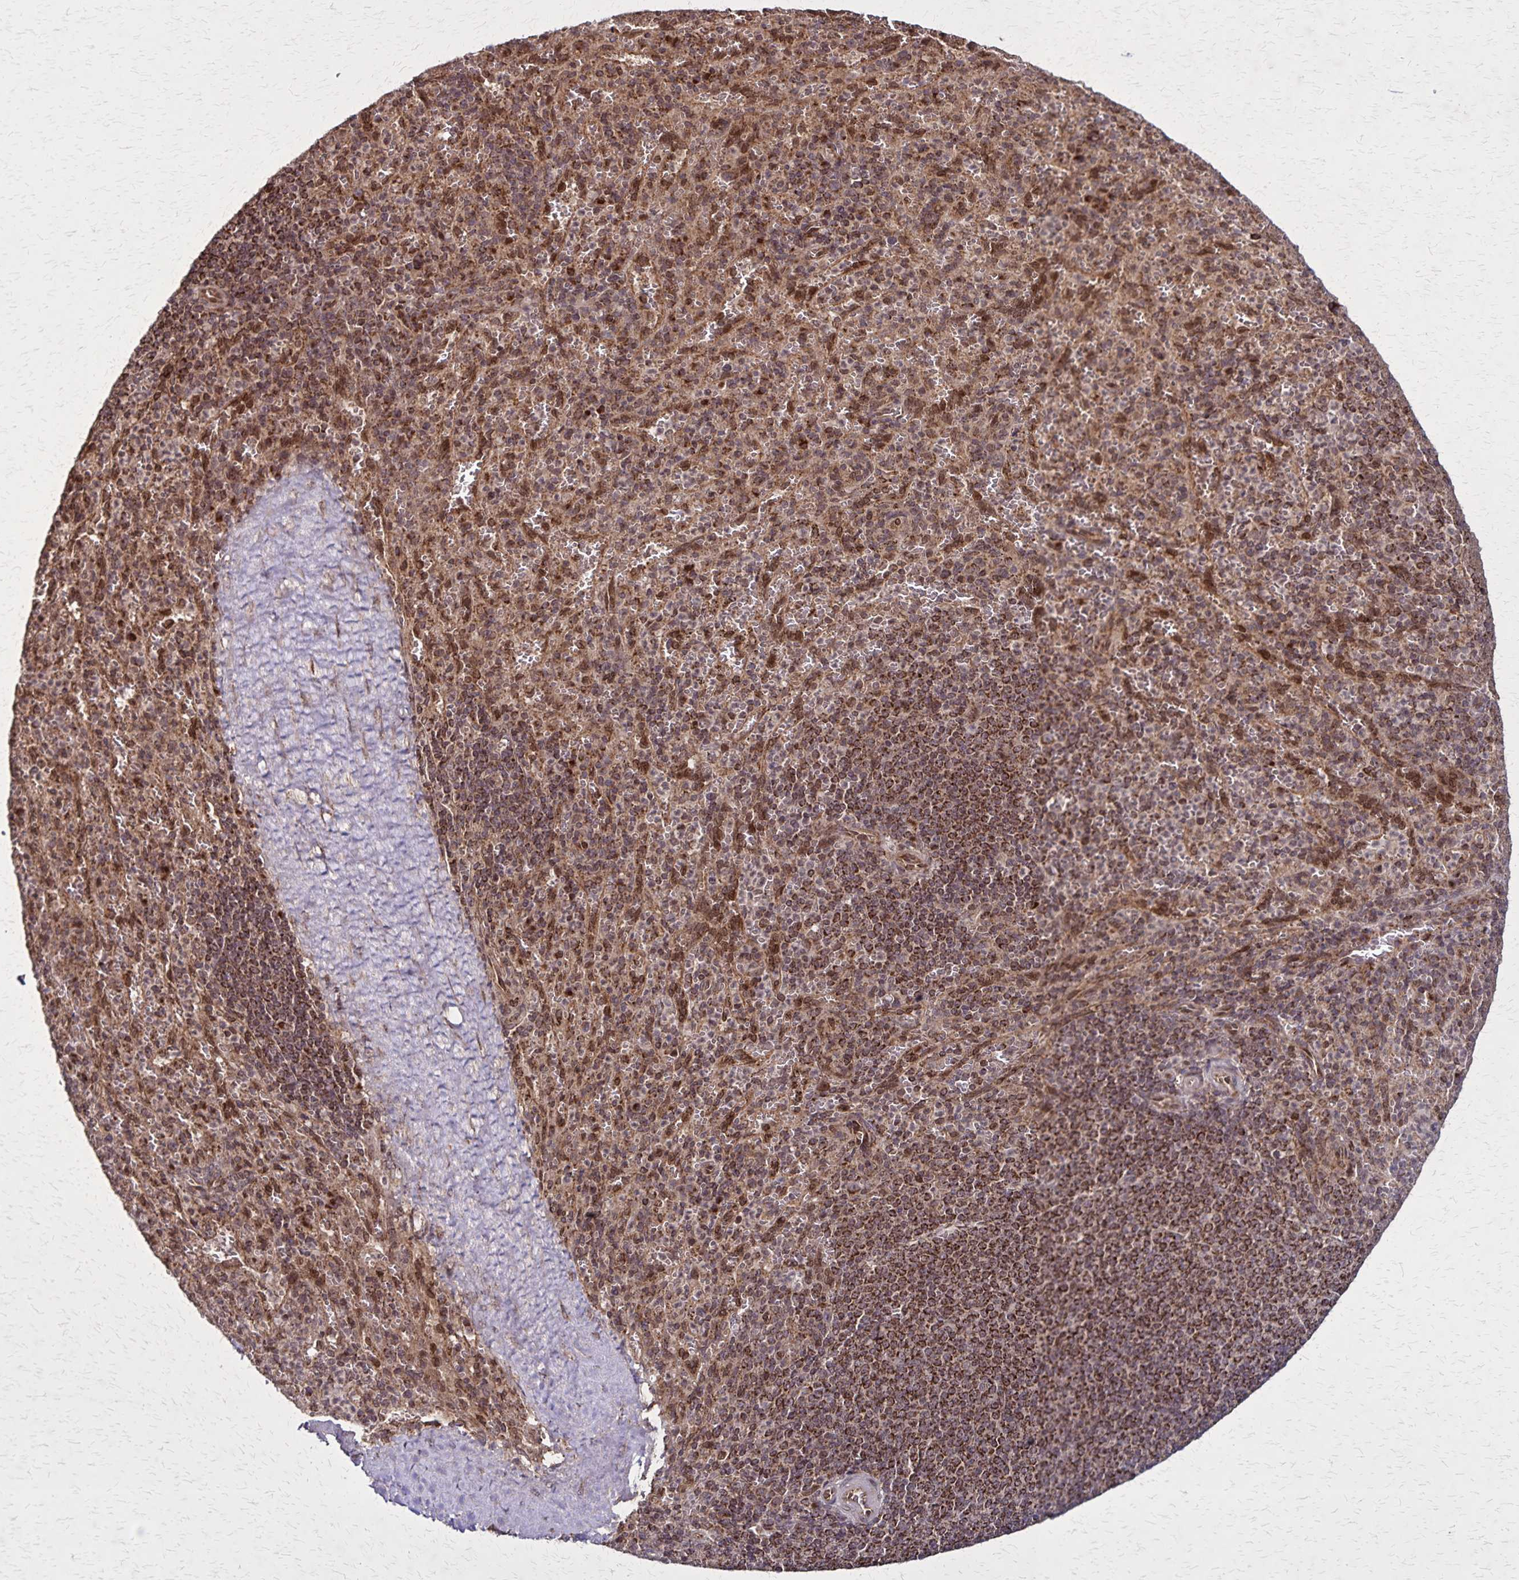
{"staining": {"intensity": "moderate", "quantity": "25%-75%", "location": "cytoplasmic/membranous"}, "tissue": "spleen", "cell_type": "Cells in red pulp", "image_type": "normal", "snomed": [{"axis": "morphology", "description": "Normal tissue, NOS"}, {"axis": "topography", "description": "Spleen"}], "caption": "Human spleen stained for a protein (brown) shows moderate cytoplasmic/membranous positive staining in about 25%-75% of cells in red pulp.", "gene": "NFS1", "patient": {"sex": "male", "age": 57}}